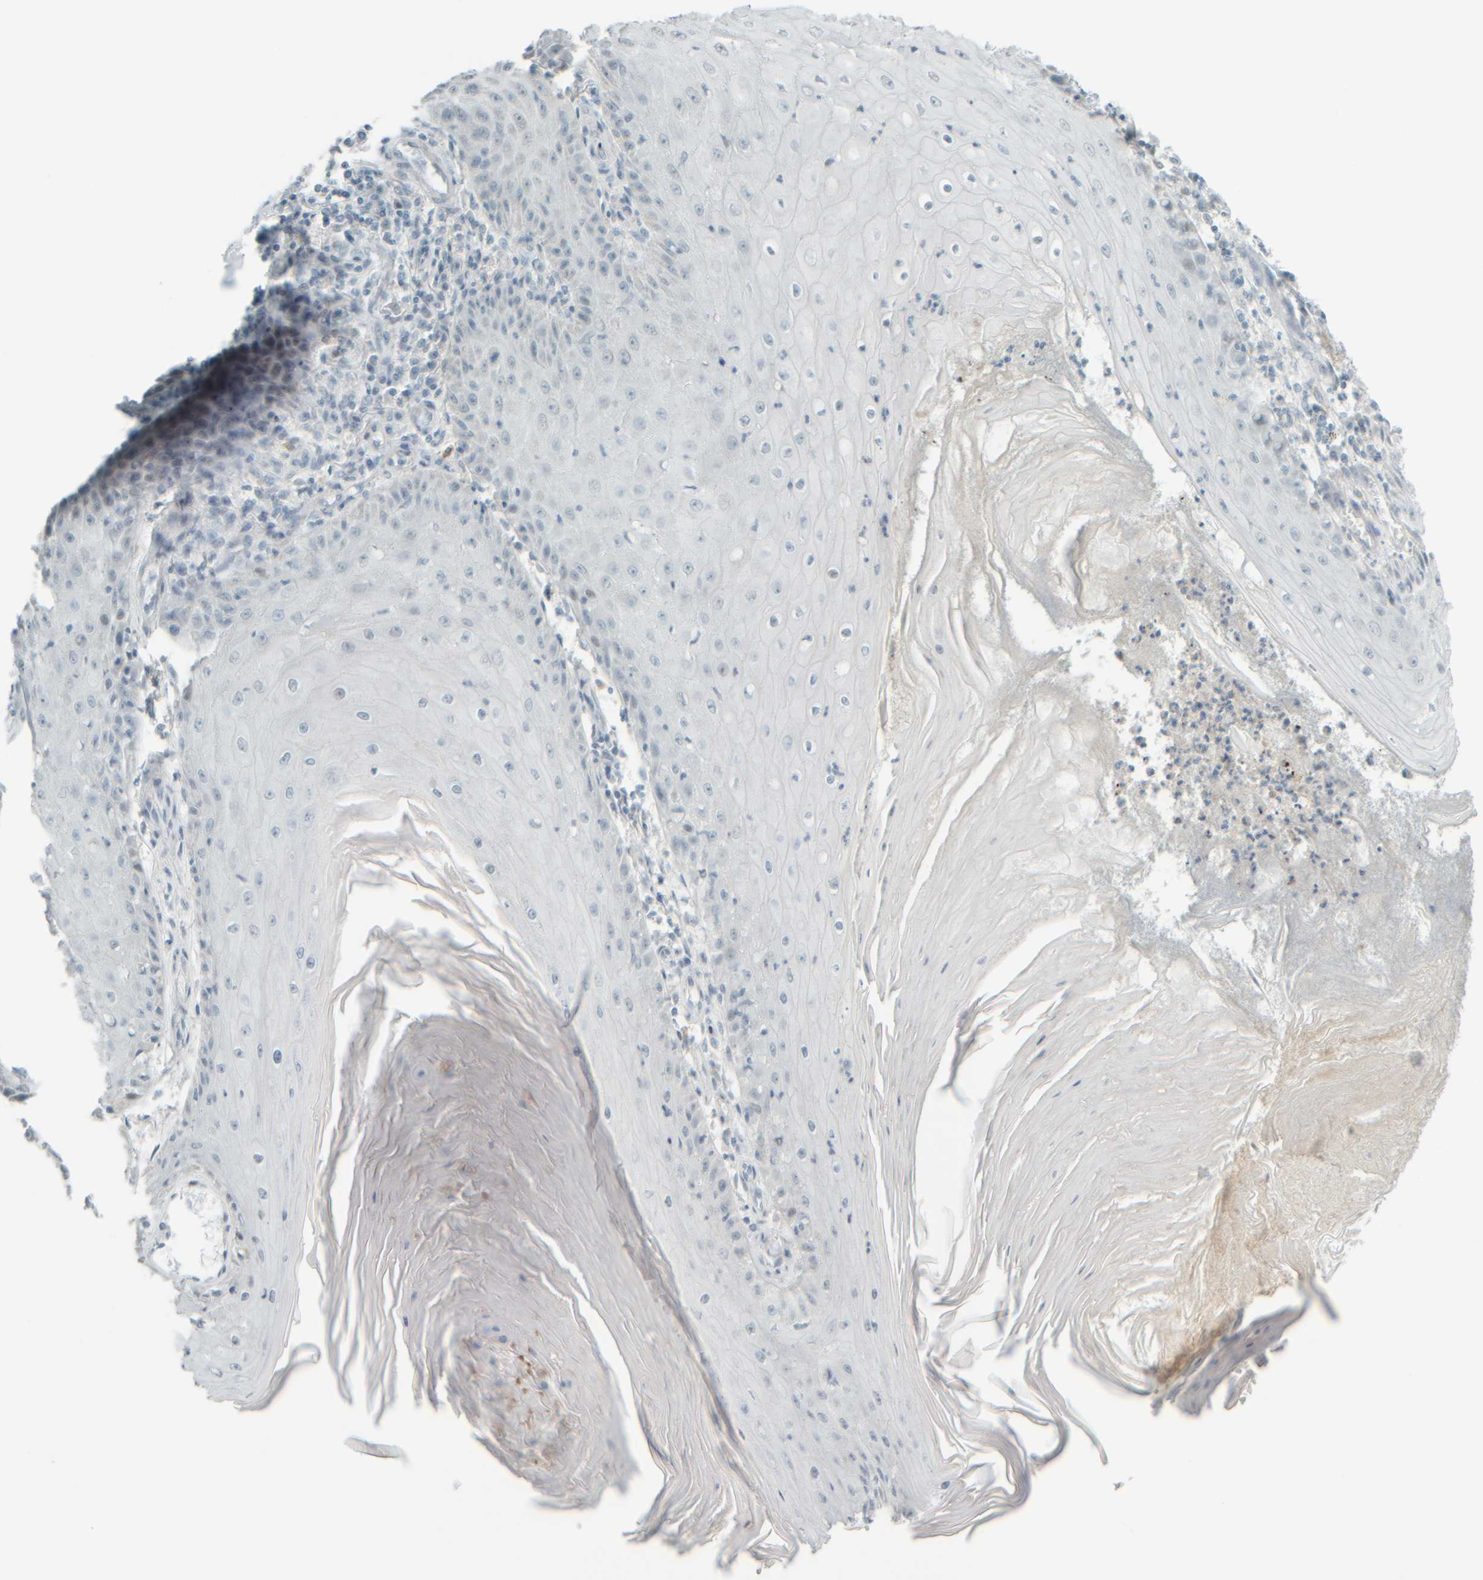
{"staining": {"intensity": "negative", "quantity": "none", "location": "none"}, "tissue": "skin cancer", "cell_type": "Tumor cells", "image_type": "cancer", "snomed": [{"axis": "morphology", "description": "Squamous cell carcinoma, NOS"}, {"axis": "topography", "description": "Skin"}], "caption": "Tumor cells show no significant protein staining in skin cancer (squamous cell carcinoma).", "gene": "PTGES3L-AARSD1", "patient": {"sex": "female", "age": 73}}